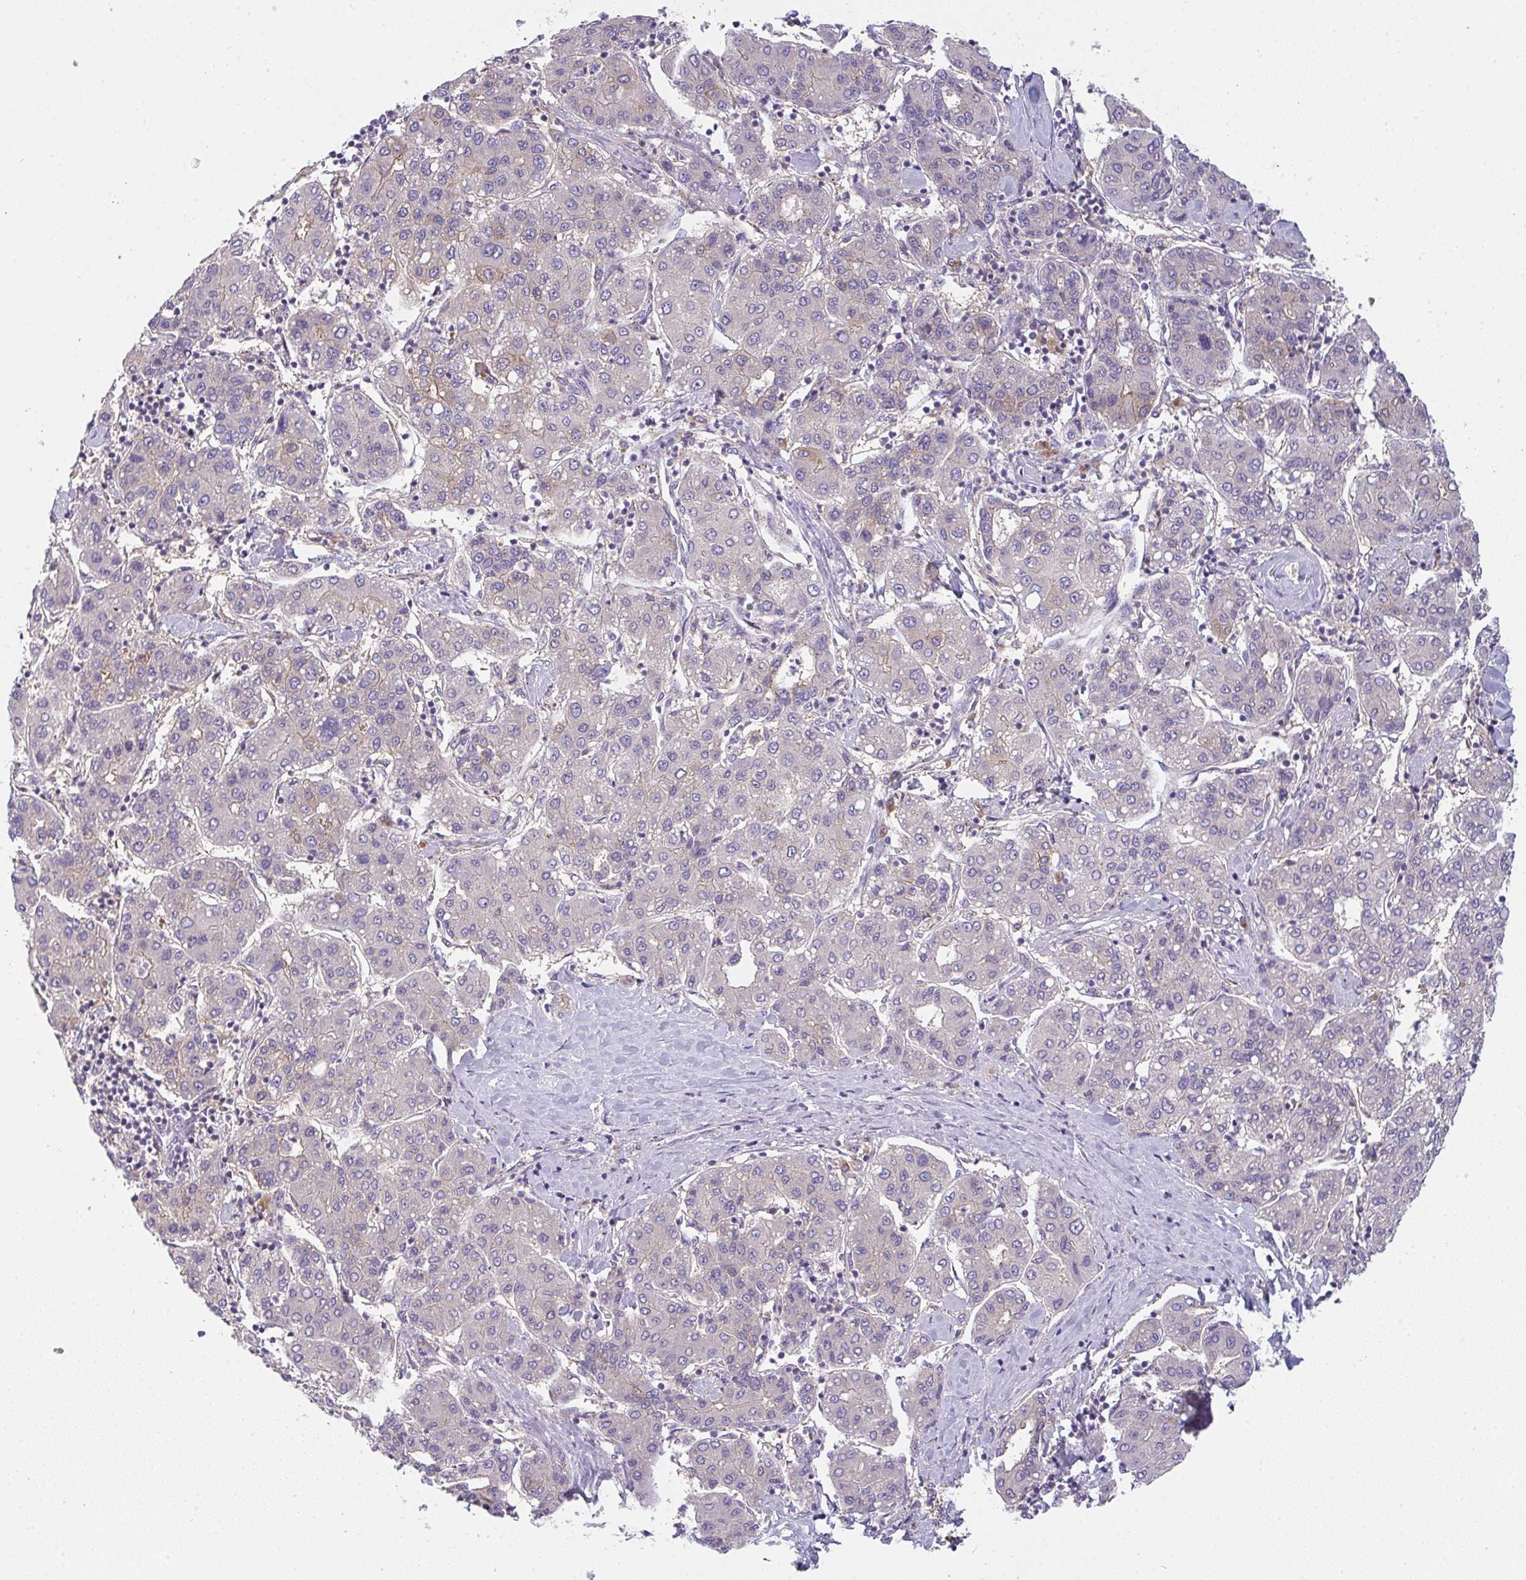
{"staining": {"intensity": "negative", "quantity": "none", "location": "none"}, "tissue": "liver cancer", "cell_type": "Tumor cells", "image_type": "cancer", "snomed": [{"axis": "morphology", "description": "Carcinoma, Hepatocellular, NOS"}, {"axis": "topography", "description": "Liver"}], "caption": "High magnification brightfield microscopy of liver cancer stained with DAB (brown) and counterstained with hematoxylin (blue): tumor cells show no significant positivity.", "gene": "SNX5", "patient": {"sex": "male", "age": 65}}